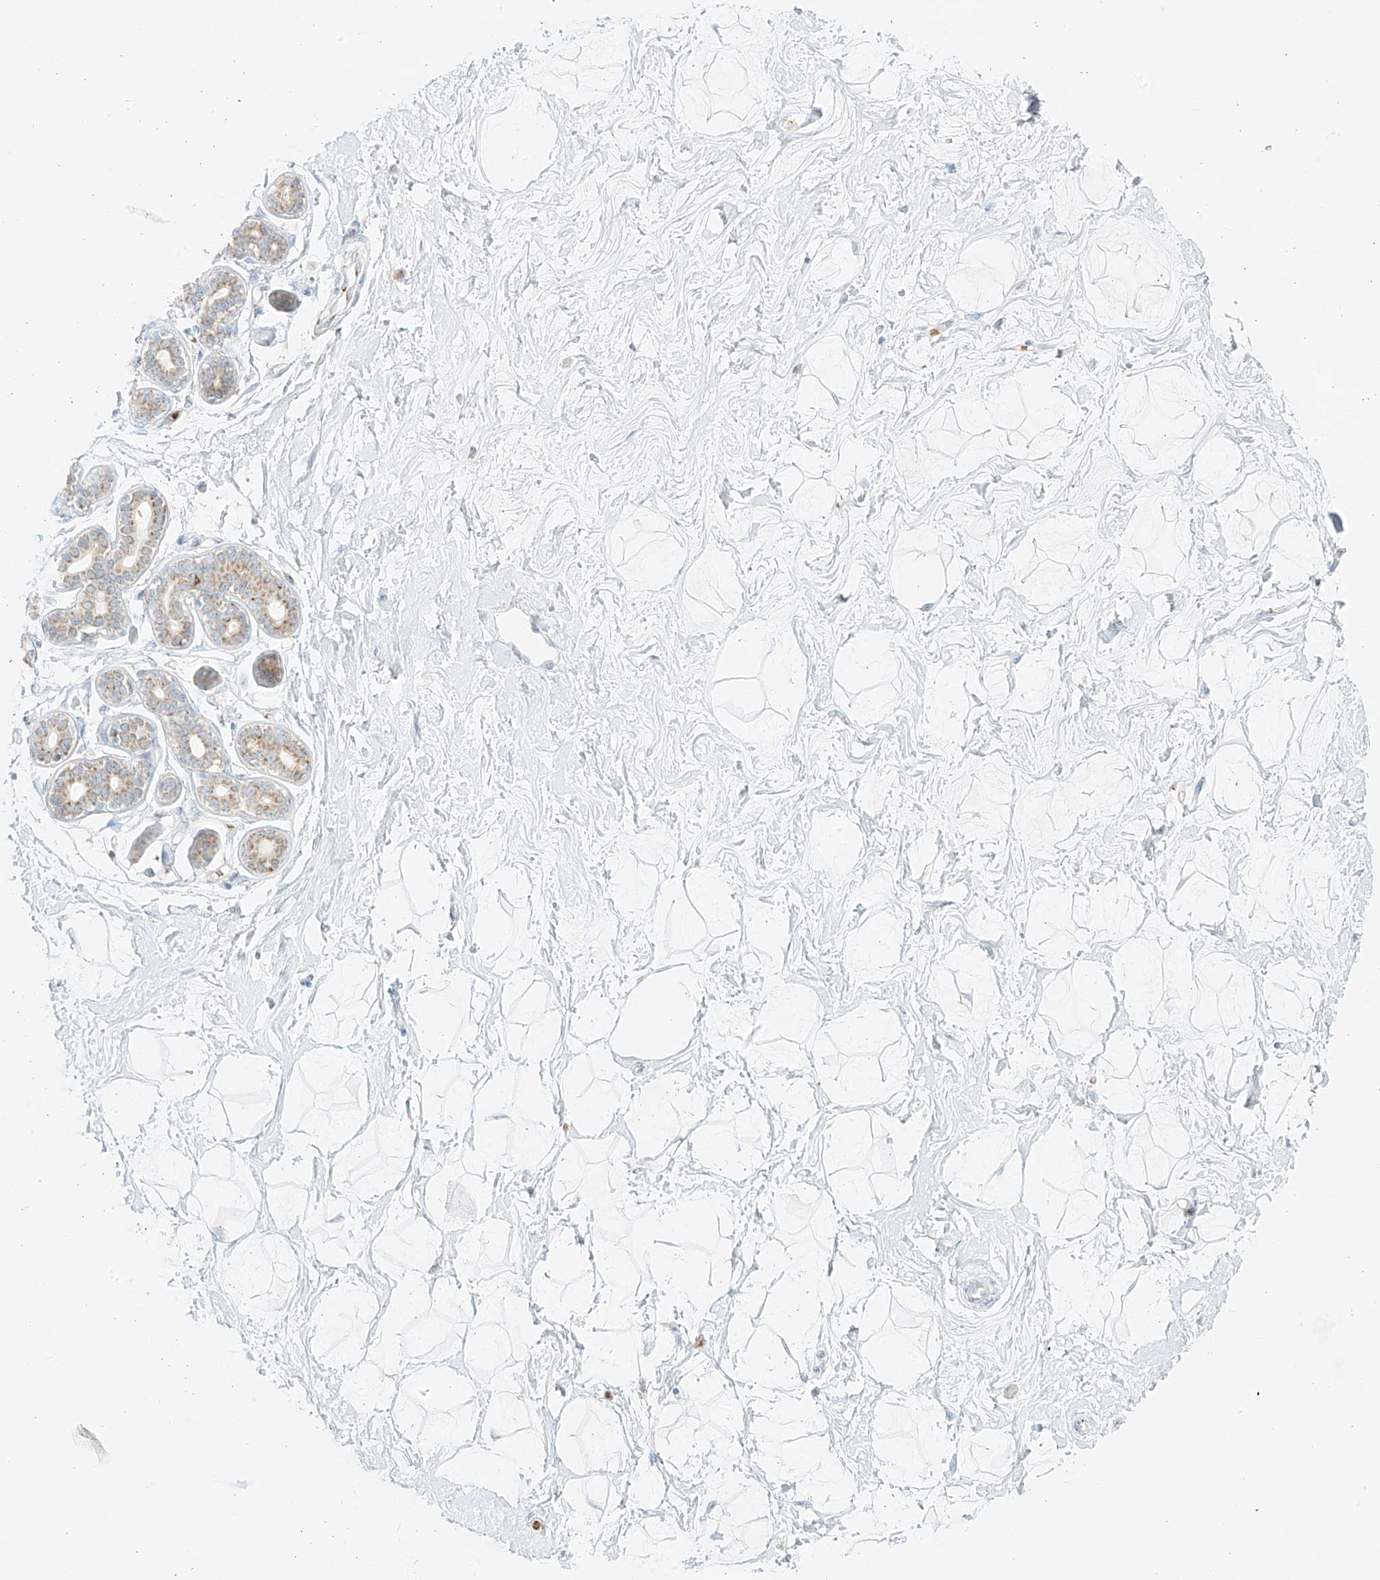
{"staining": {"intensity": "negative", "quantity": "none", "location": "none"}, "tissue": "breast", "cell_type": "Adipocytes", "image_type": "normal", "snomed": [{"axis": "morphology", "description": "Normal tissue, NOS"}, {"axis": "morphology", "description": "Adenoma, NOS"}, {"axis": "topography", "description": "Breast"}], "caption": "This is an immunohistochemistry (IHC) histopathology image of benign human breast. There is no staining in adipocytes.", "gene": "TMEM87B", "patient": {"sex": "female", "age": 23}}